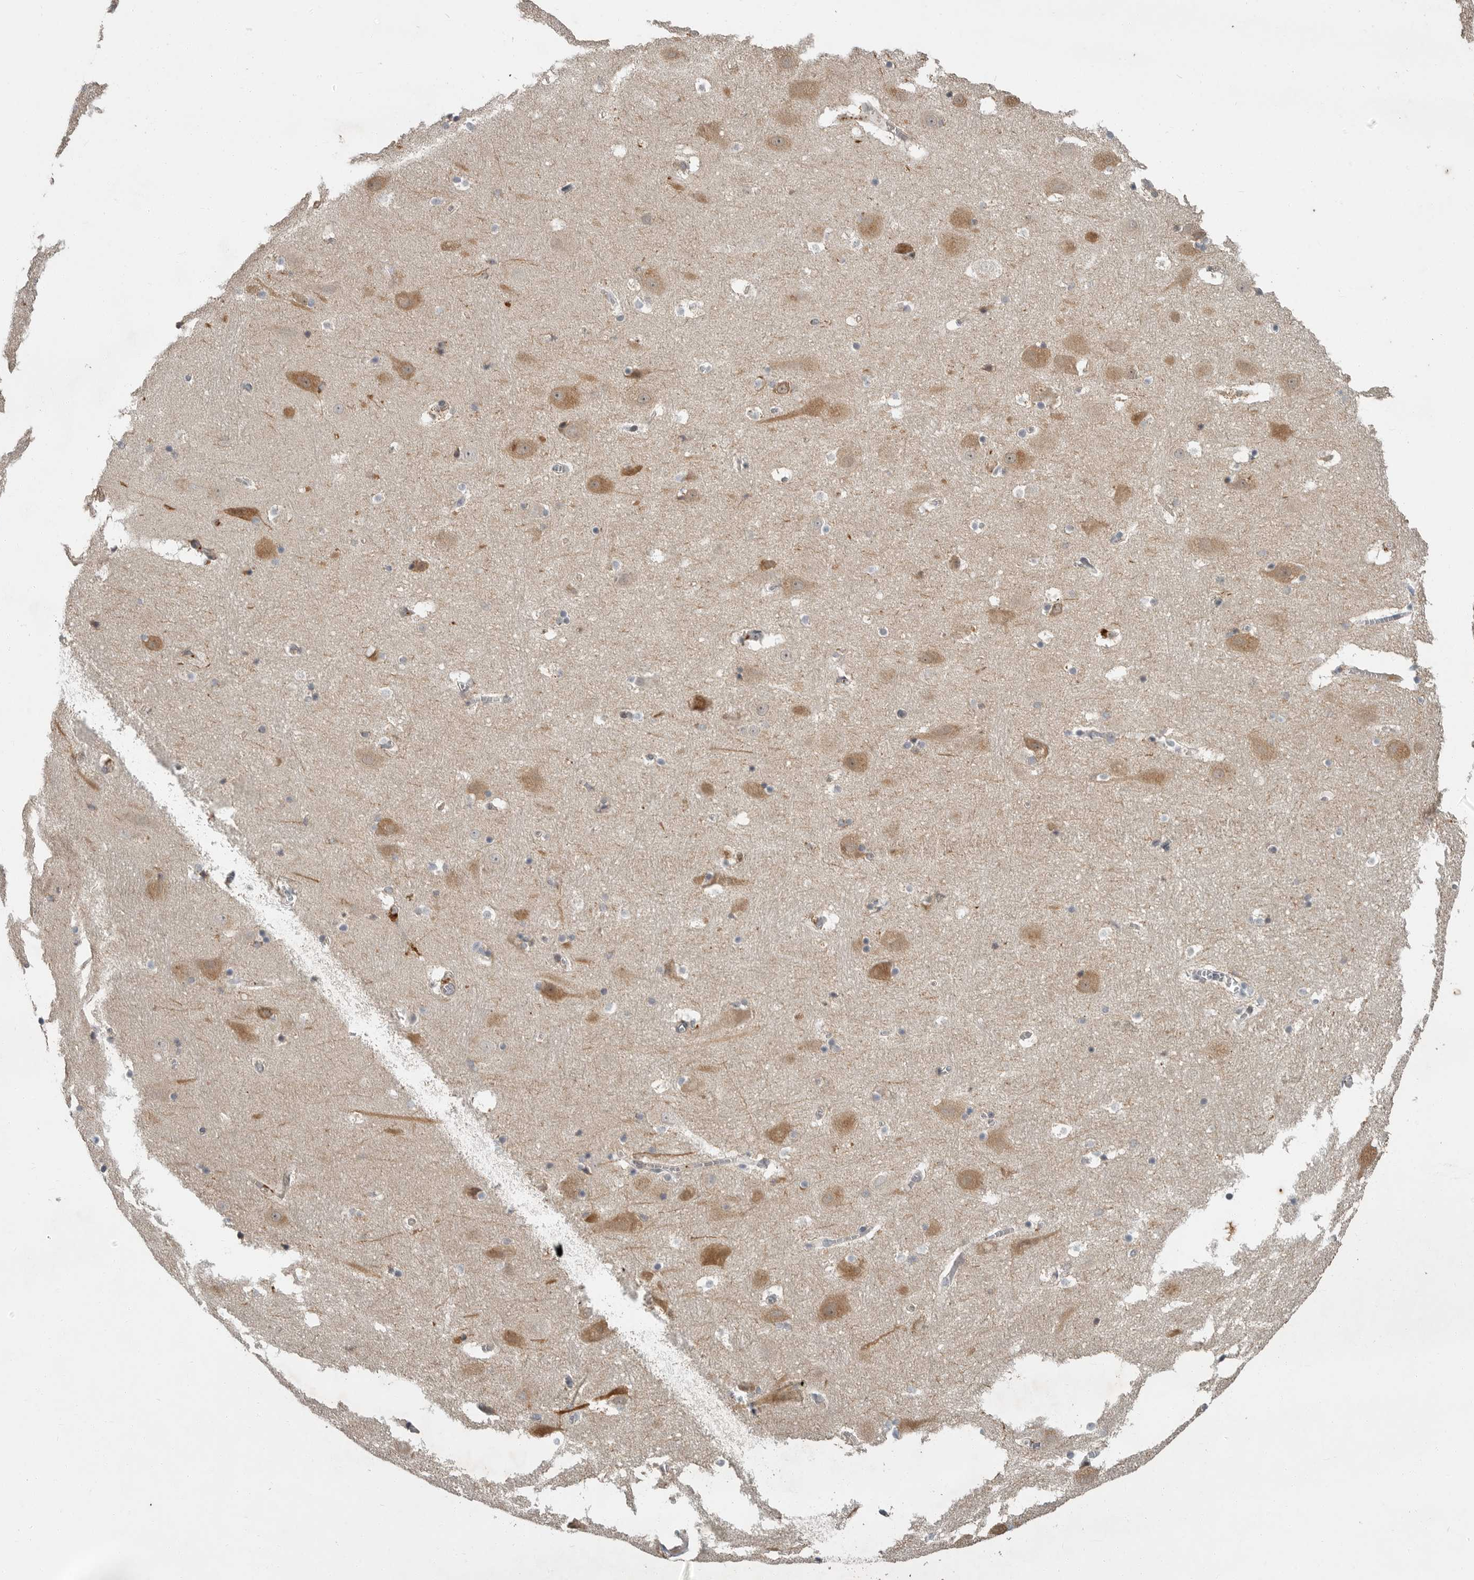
{"staining": {"intensity": "negative", "quantity": "none", "location": "none"}, "tissue": "hippocampus", "cell_type": "Glial cells", "image_type": "normal", "snomed": [{"axis": "morphology", "description": "Normal tissue, NOS"}, {"axis": "topography", "description": "Hippocampus"}], "caption": "Normal hippocampus was stained to show a protein in brown. There is no significant staining in glial cells.", "gene": "OSBPL9", "patient": {"sex": "male", "age": 45}}